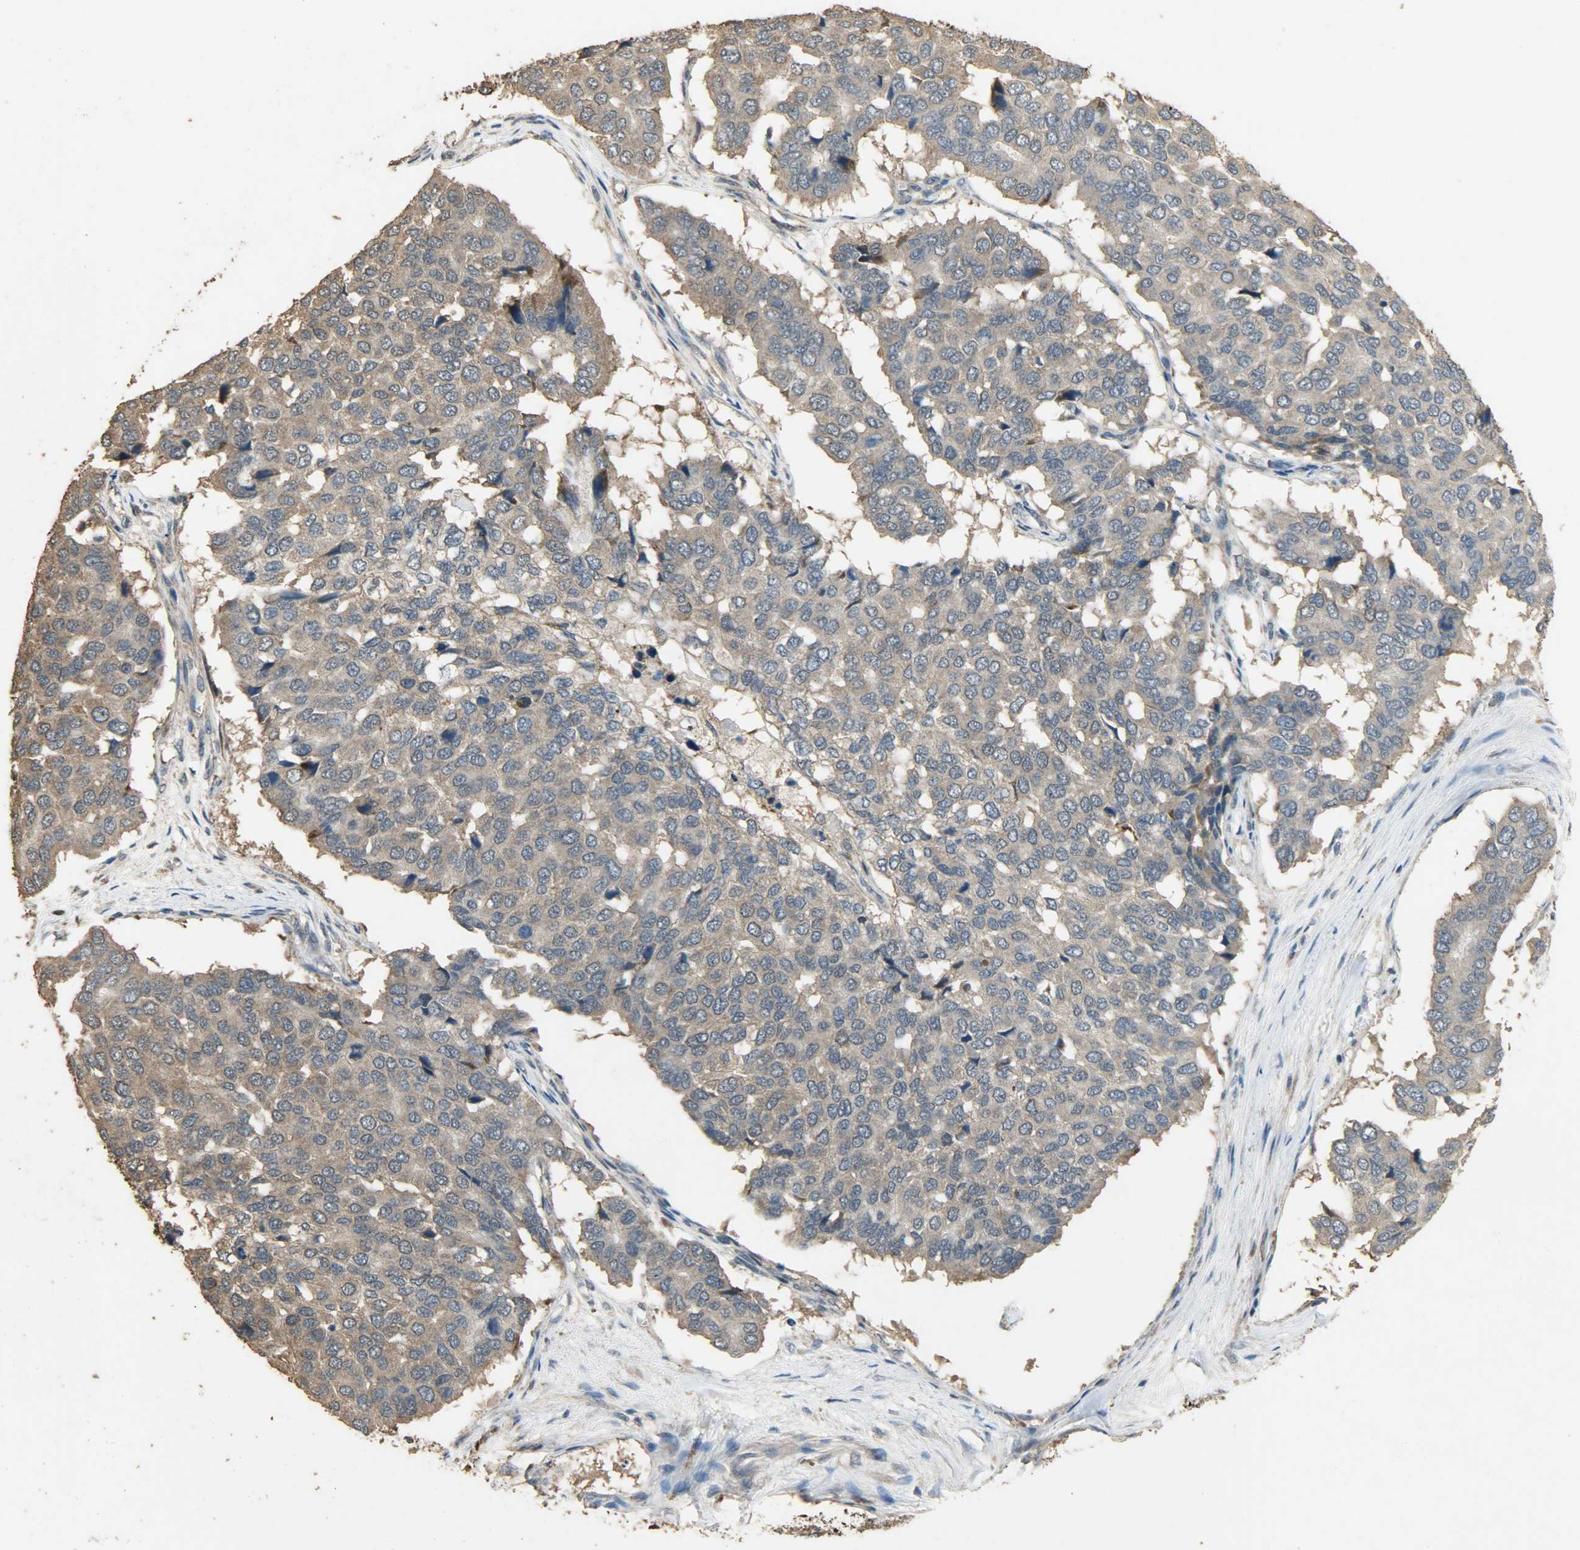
{"staining": {"intensity": "moderate", "quantity": ">75%", "location": "cytoplasmic/membranous"}, "tissue": "pancreatic cancer", "cell_type": "Tumor cells", "image_type": "cancer", "snomed": [{"axis": "morphology", "description": "Adenocarcinoma, NOS"}, {"axis": "topography", "description": "Pancreas"}], "caption": "Pancreatic adenocarcinoma stained with a protein marker exhibits moderate staining in tumor cells.", "gene": "CDKN2C", "patient": {"sex": "male", "age": 50}}